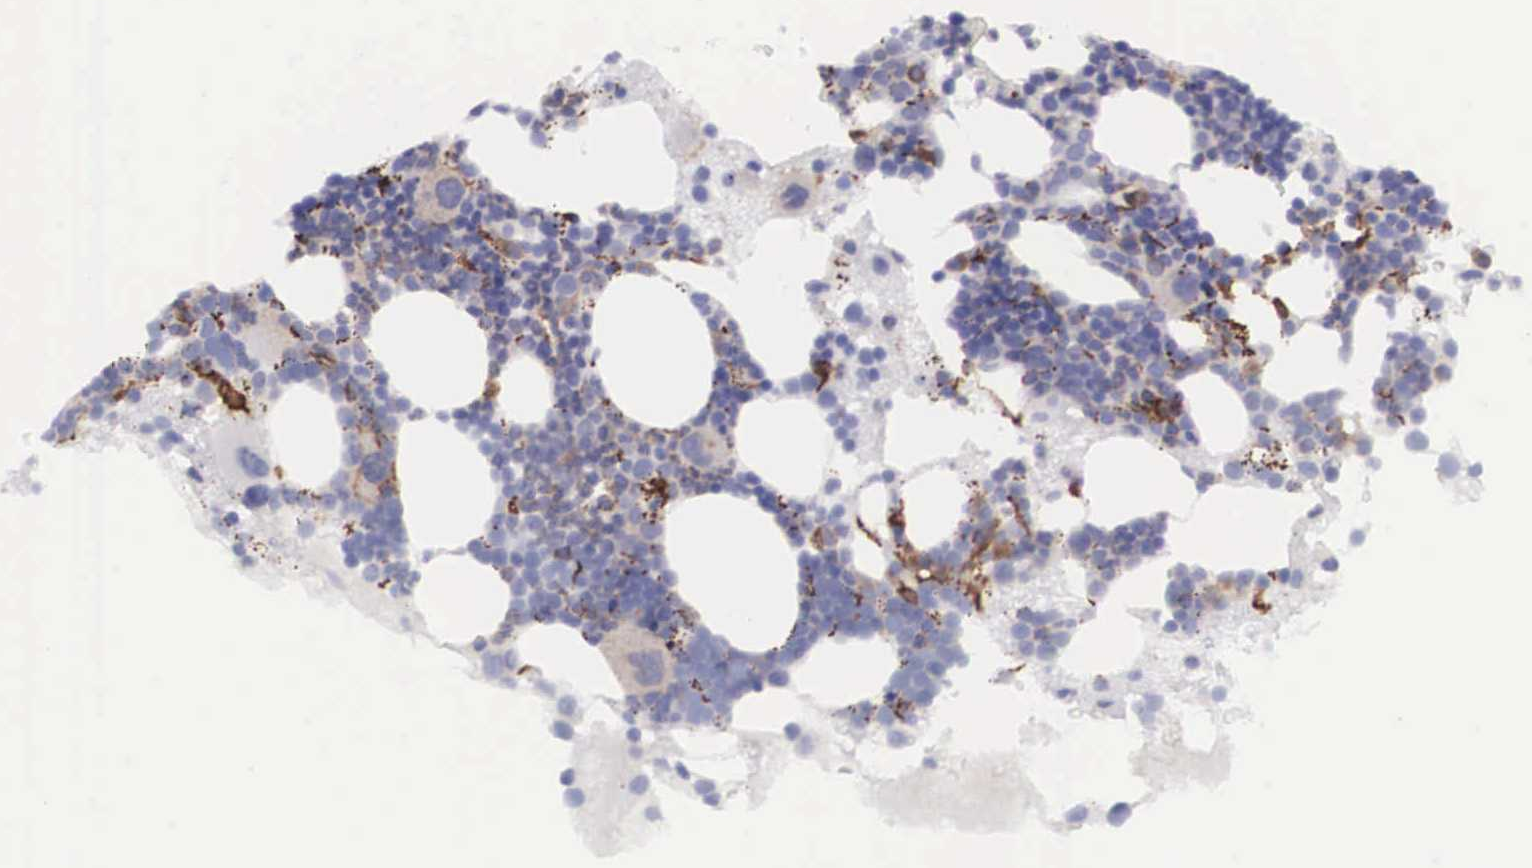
{"staining": {"intensity": "moderate", "quantity": "<25%", "location": "cytoplasmic/membranous"}, "tissue": "bone marrow", "cell_type": "Hematopoietic cells", "image_type": "normal", "snomed": [{"axis": "morphology", "description": "Normal tissue, NOS"}, {"axis": "topography", "description": "Bone marrow"}], "caption": "Immunohistochemistry (IHC) staining of unremarkable bone marrow, which displays low levels of moderate cytoplasmic/membranous expression in about <25% of hematopoietic cells indicating moderate cytoplasmic/membranous protein positivity. The staining was performed using DAB (3,3'-diaminobenzidine) (brown) for protein detection and nuclei were counterstained in hematoxylin (blue).", "gene": "BCAR1", "patient": {"sex": "male", "age": 75}}